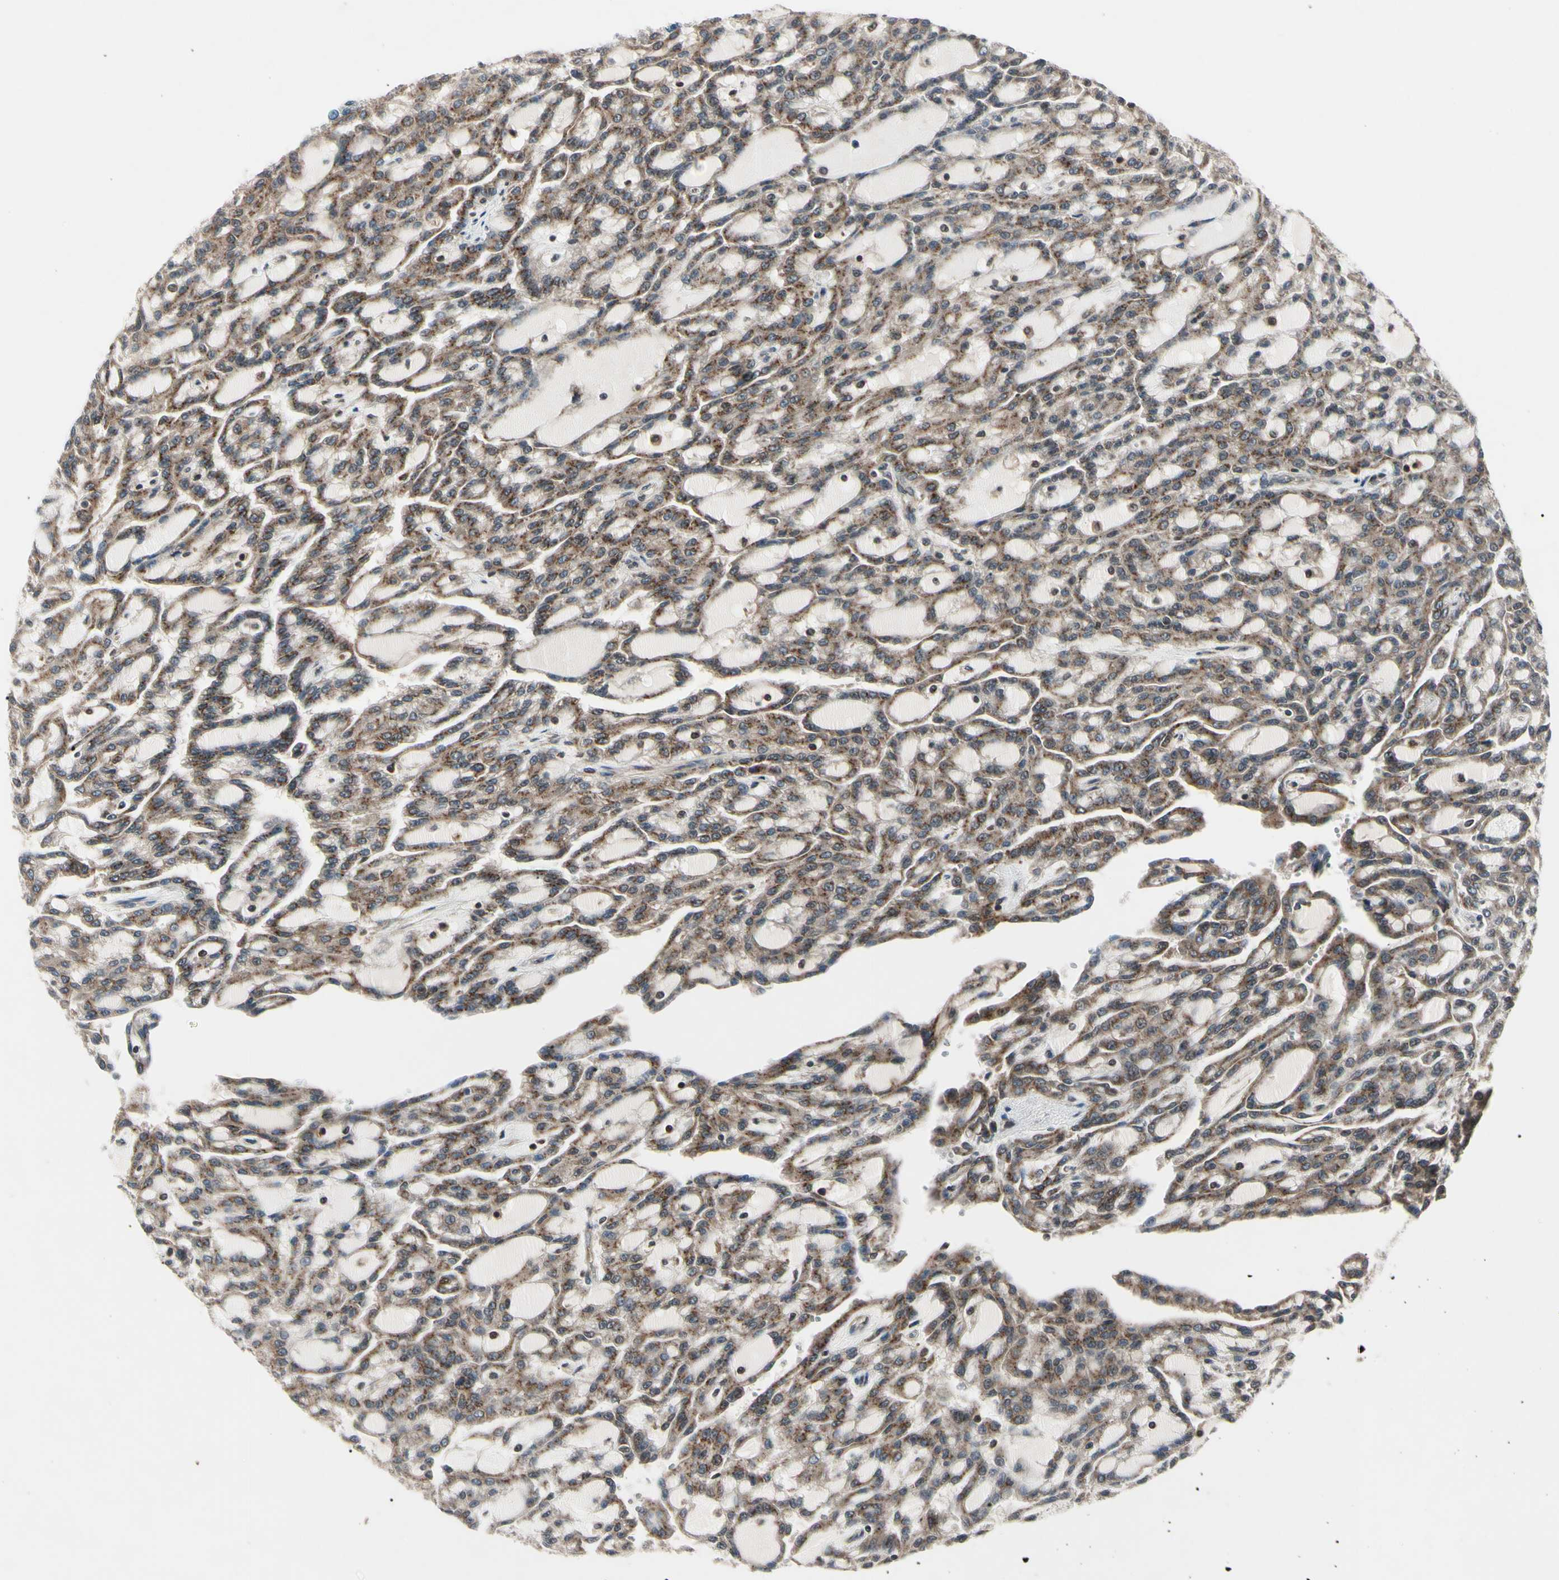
{"staining": {"intensity": "moderate", "quantity": "25%-75%", "location": "cytoplasmic/membranous"}, "tissue": "renal cancer", "cell_type": "Tumor cells", "image_type": "cancer", "snomed": [{"axis": "morphology", "description": "Adenocarcinoma, NOS"}, {"axis": "topography", "description": "Kidney"}], "caption": "Immunohistochemical staining of human renal cancer displays medium levels of moderate cytoplasmic/membranous expression in approximately 25%-75% of tumor cells.", "gene": "MAPRE1", "patient": {"sex": "male", "age": 63}}